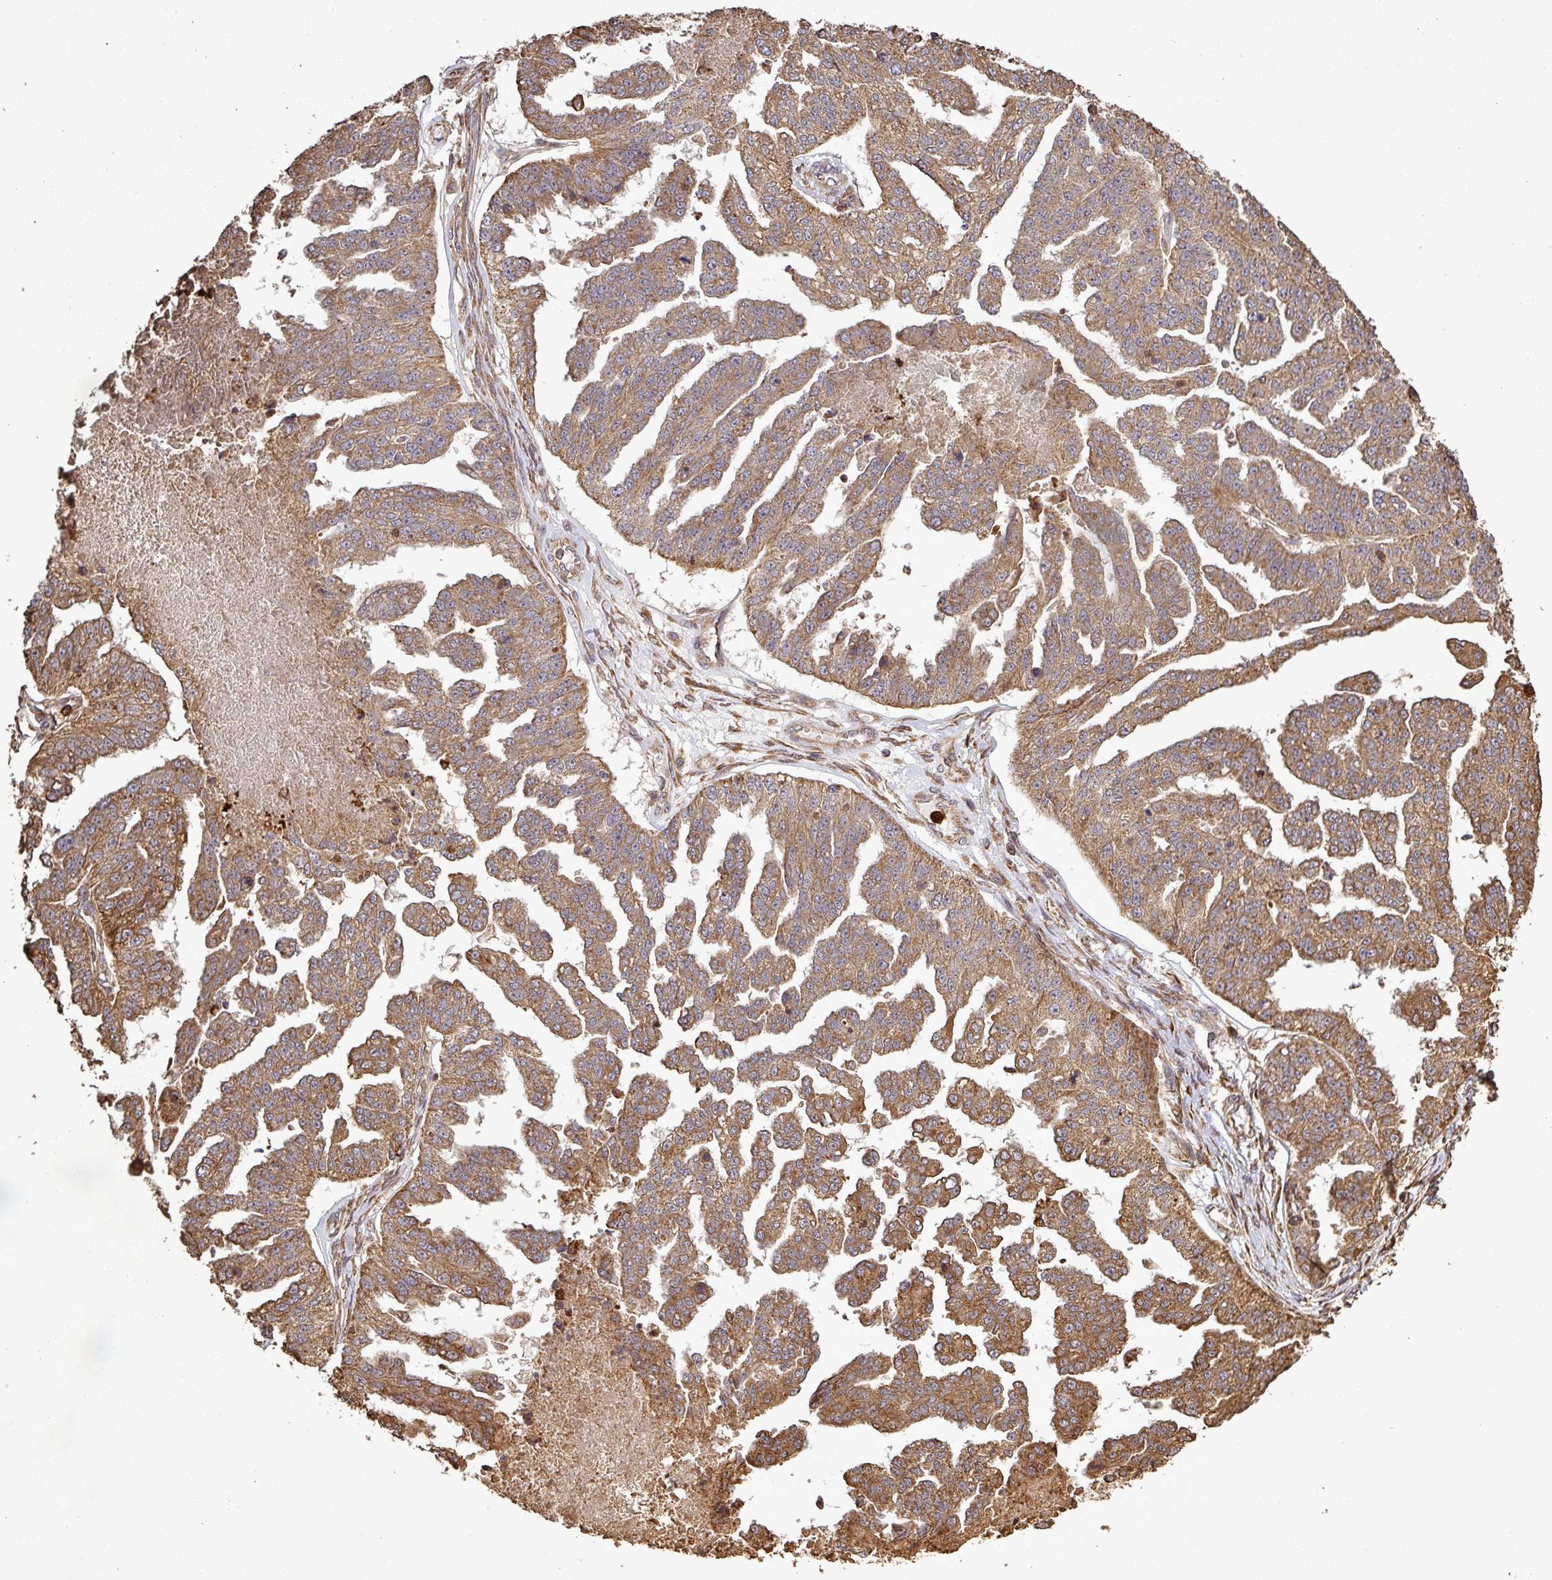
{"staining": {"intensity": "moderate", "quantity": ">75%", "location": "cytoplasmic/membranous"}, "tissue": "ovarian cancer", "cell_type": "Tumor cells", "image_type": "cancer", "snomed": [{"axis": "morphology", "description": "Cystadenocarcinoma, serous, NOS"}, {"axis": "topography", "description": "Ovary"}], "caption": "Protein expression analysis of ovarian serous cystadenocarcinoma demonstrates moderate cytoplasmic/membranous positivity in about >75% of tumor cells. (DAB (3,3'-diaminobenzidine) = brown stain, brightfield microscopy at high magnification).", "gene": "PLEKHM1", "patient": {"sex": "female", "age": 58}}